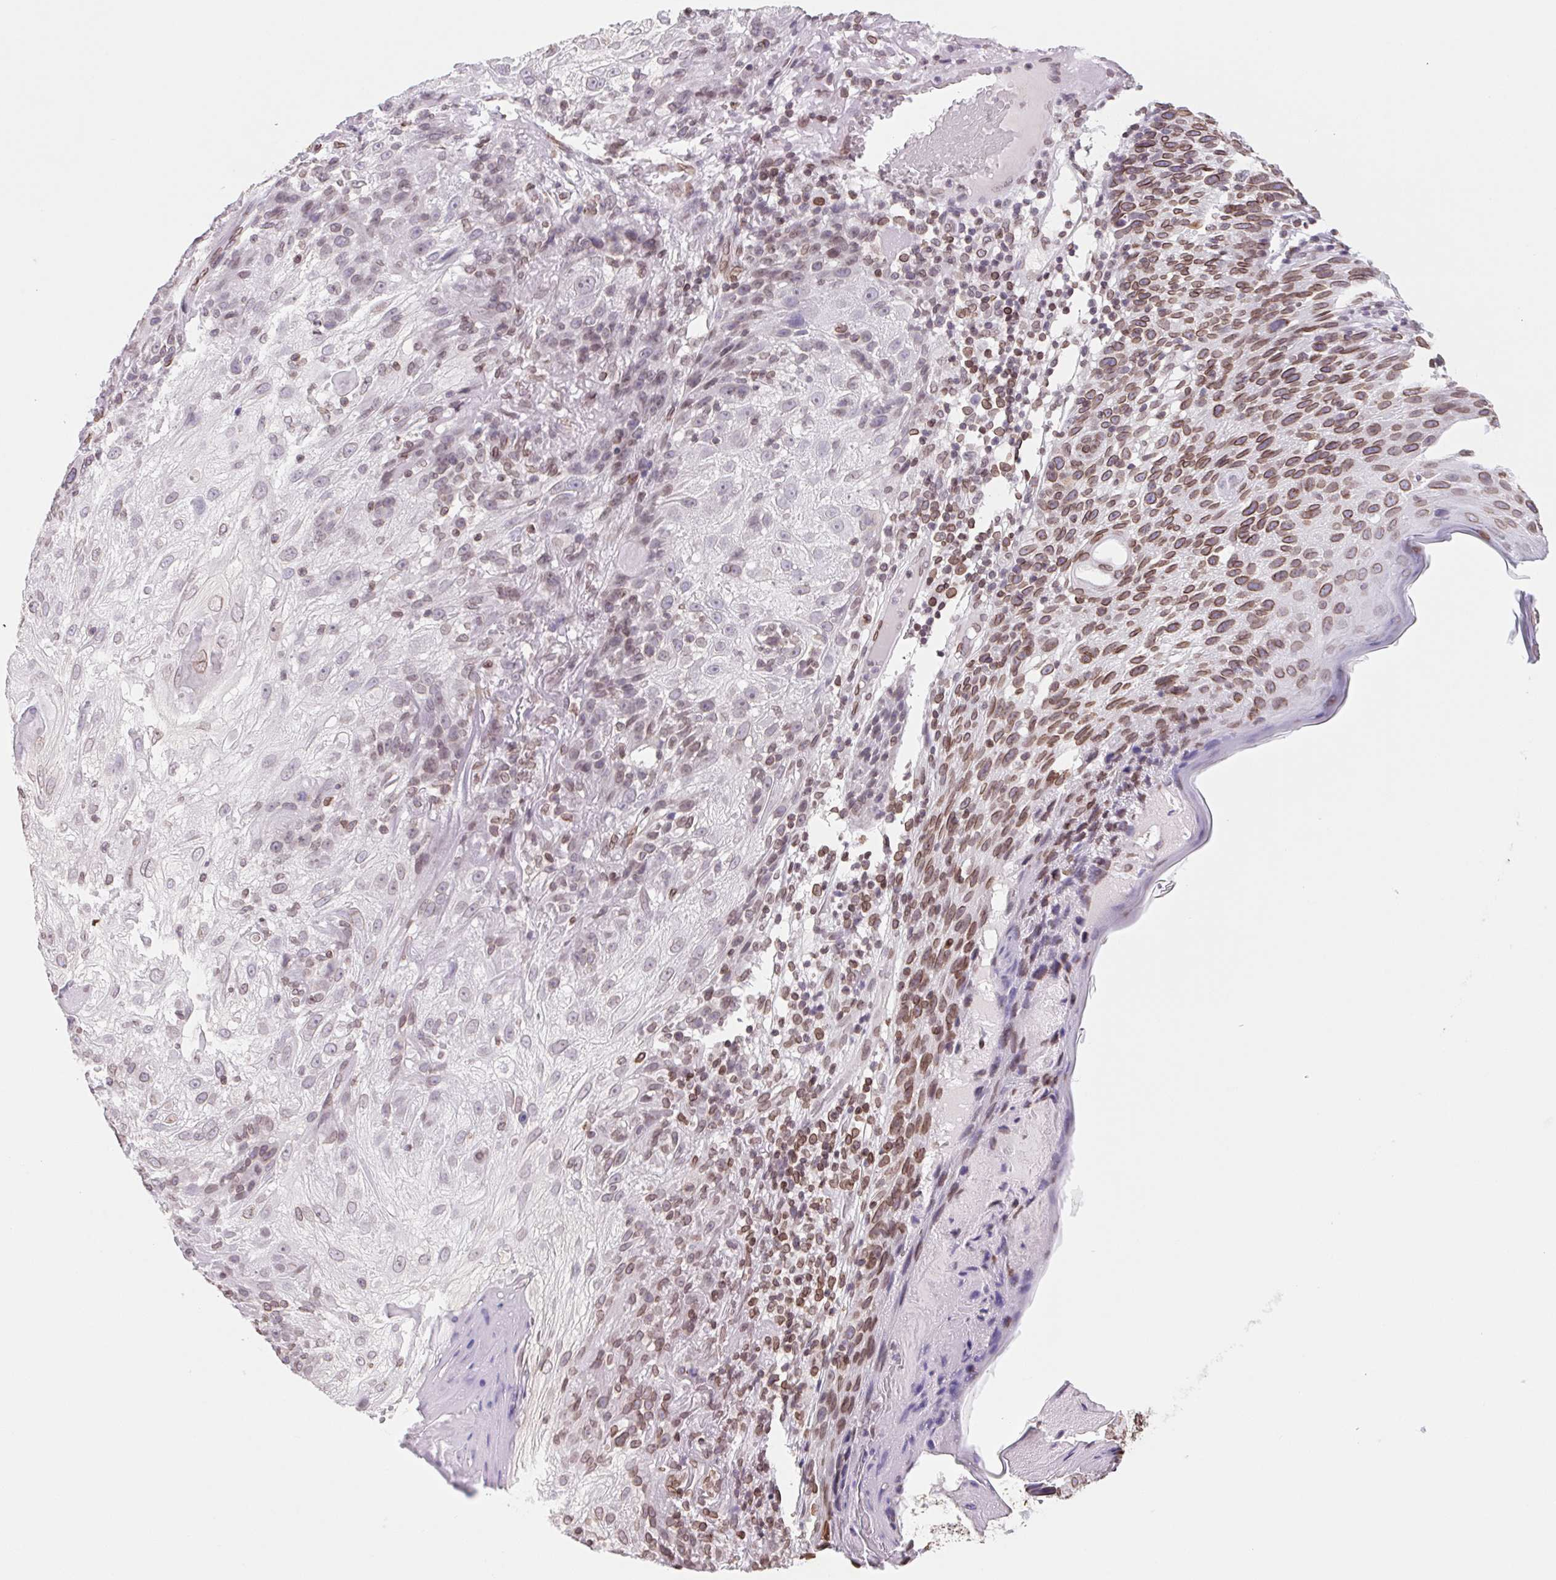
{"staining": {"intensity": "moderate", "quantity": "25%-75%", "location": "cytoplasmic/membranous,nuclear"}, "tissue": "skin cancer", "cell_type": "Tumor cells", "image_type": "cancer", "snomed": [{"axis": "morphology", "description": "Normal tissue, NOS"}, {"axis": "morphology", "description": "Squamous cell carcinoma, NOS"}, {"axis": "topography", "description": "Skin"}], "caption": "A micrograph of skin squamous cell carcinoma stained for a protein demonstrates moderate cytoplasmic/membranous and nuclear brown staining in tumor cells.", "gene": "LMNB2", "patient": {"sex": "female", "age": 83}}